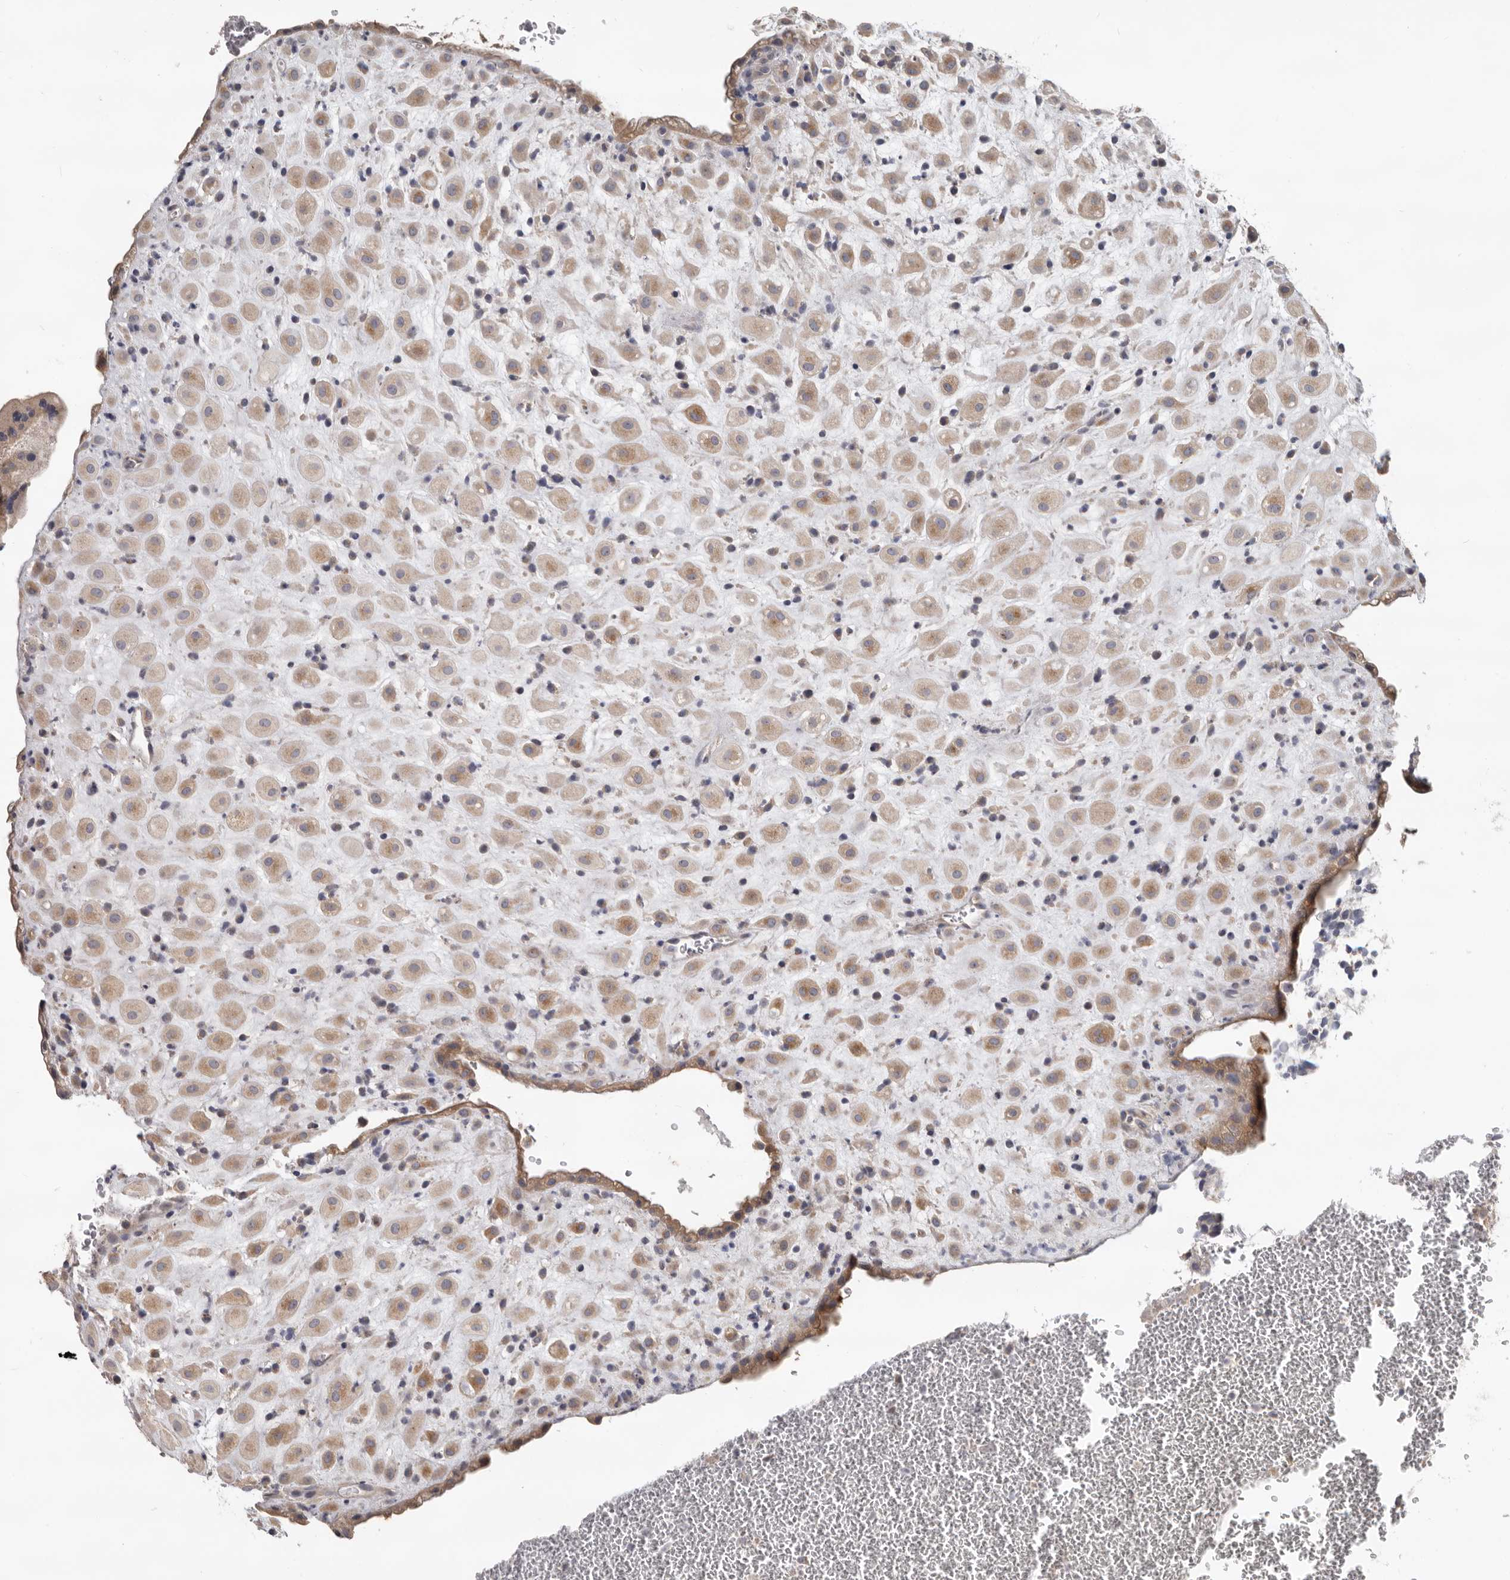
{"staining": {"intensity": "moderate", "quantity": ">75%", "location": "cytoplasmic/membranous"}, "tissue": "placenta", "cell_type": "Decidual cells", "image_type": "normal", "snomed": [{"axis": "morphology", "description": "Normal tissue, NOS"}, {"axis": "topography", "description": "Placenta"}], "caption": "Protein positivity by IHC shows moderate cytoplasmic/membranous positivity in about >75% of decidual cells in benign placenta.", "gene": "HINT3", "patient": {"sex": "female", "age": 35}}